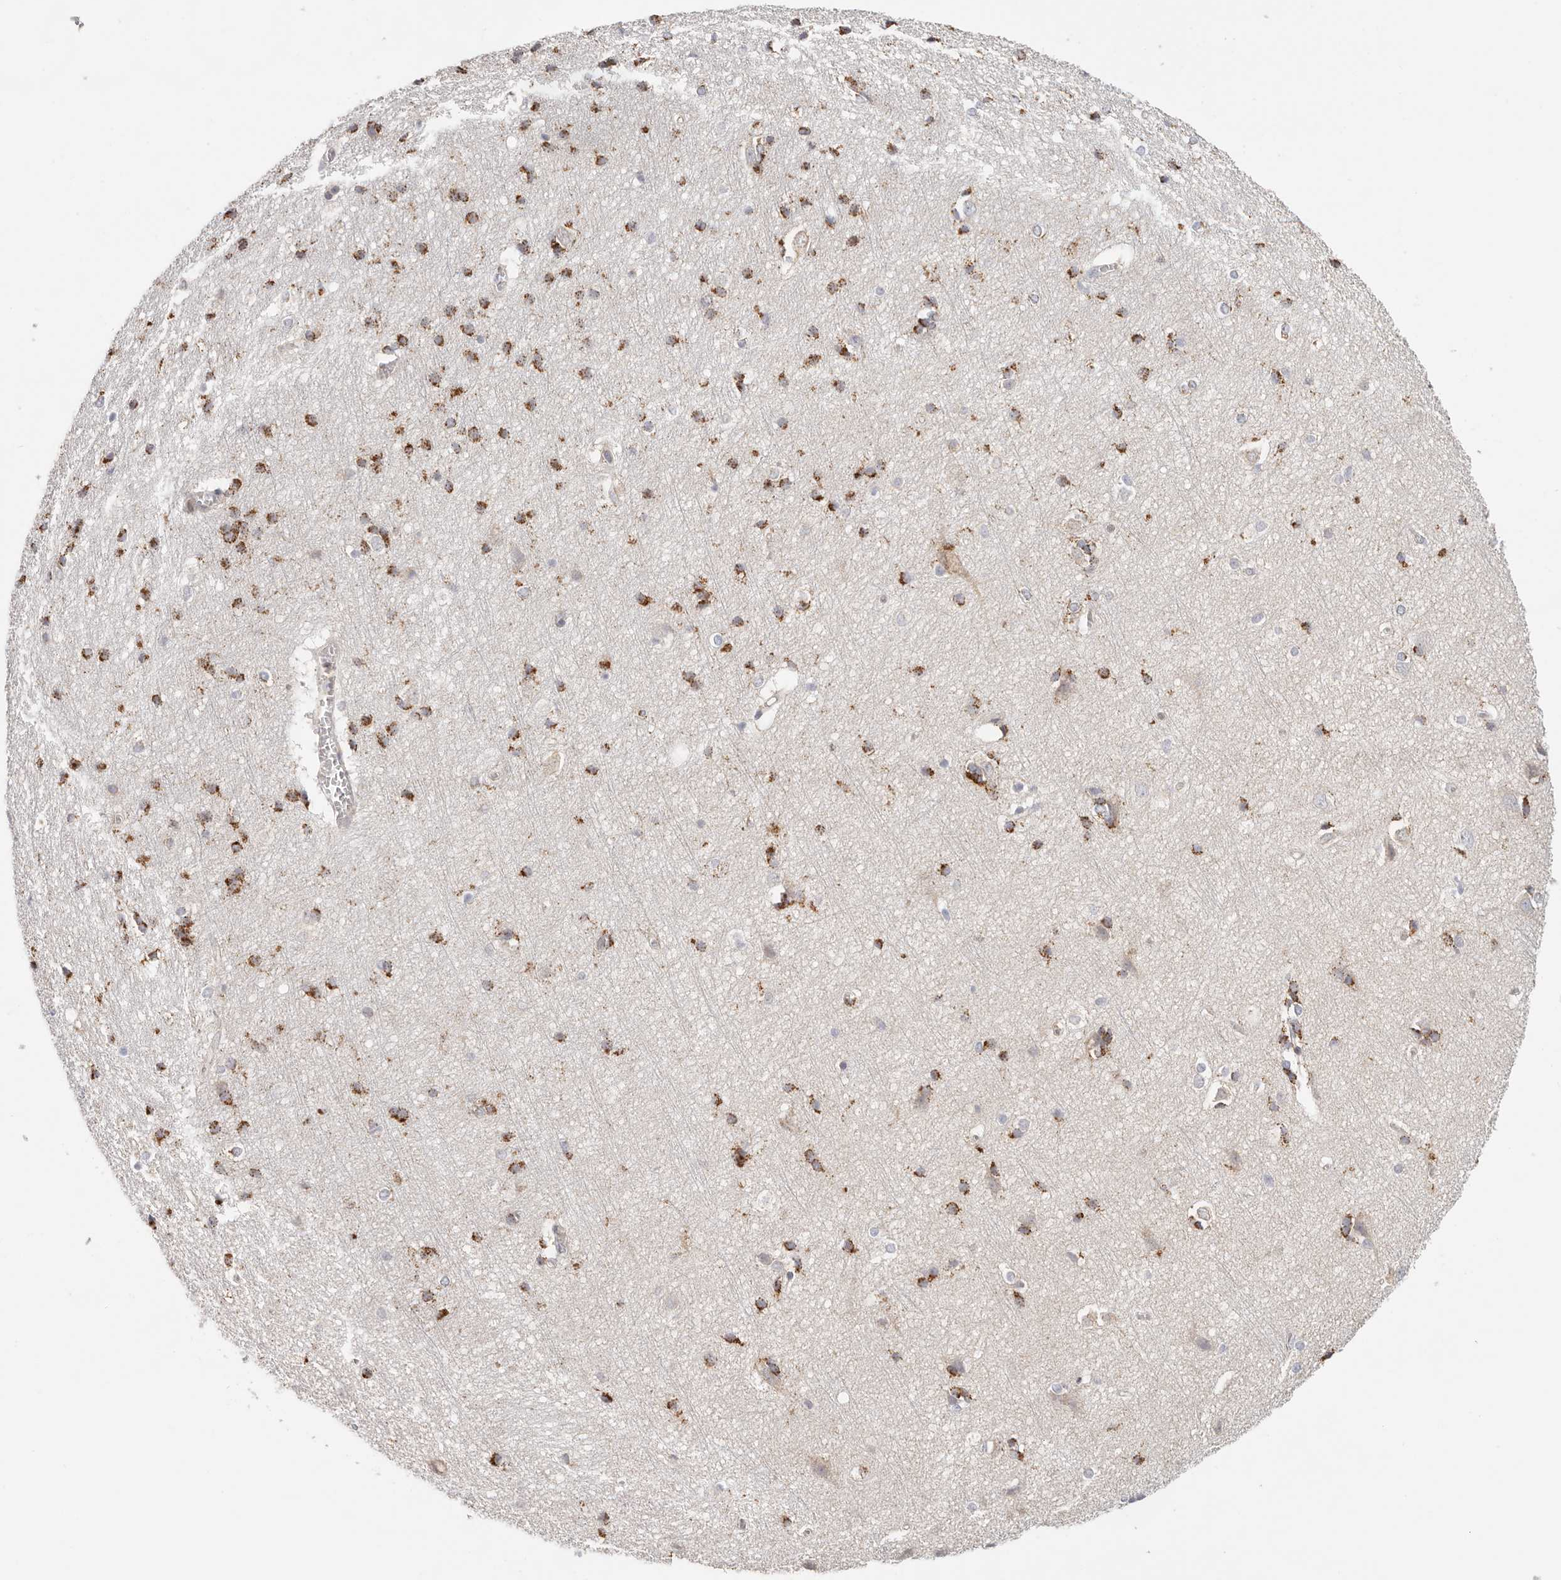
{"staining": {"intensity": "weak", "quantity": "<25%", "location": "cytoplasmic/membranous"}, "tissue": "cerebral cortex", "cell_type": "Endothelial cells", "image_type": "normal", "snomed": [{"axis": "morphology", "description": "Normal tissue, NOS"}, {"axis": "topography", "description": "Cerebral cortex"}], "caption": "A high-resolution photomicrograph shows immunohistochemistry (IHC) staining of benign cerebral cortex, which exhibits no significant expression in endothelial cells. (DAB immunohistochemistry (IHC) with hematoxylin counter stain).", "gene": "AFDN", "patient": {"sex": "male", "age": 54}}